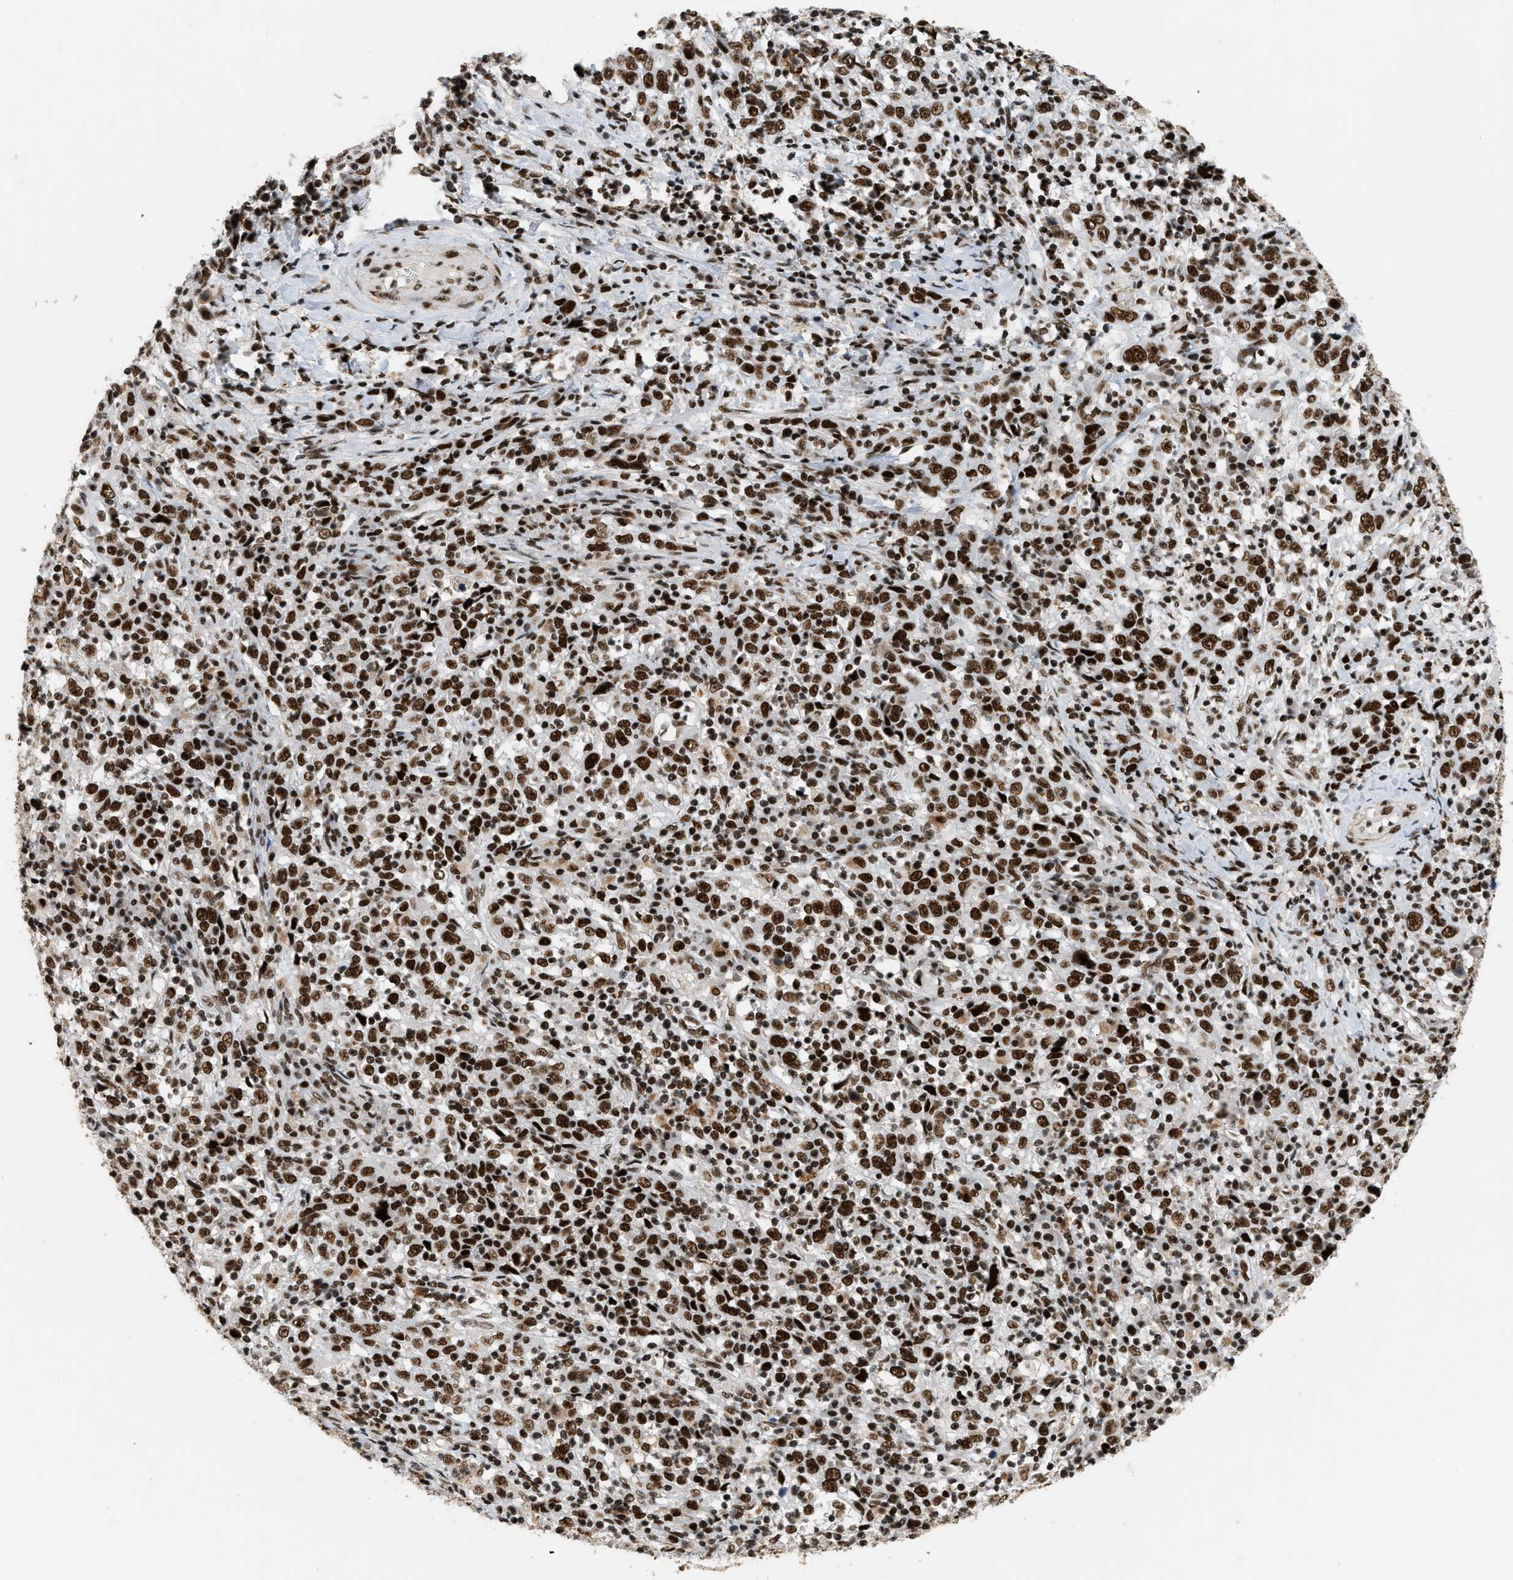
{"staining": {"intensity": "strong", "quantity": ">75%", "location": "nuclear"}, "tissue": "cervical cancer", "cell_type": "Tumor cells", "image_type": "cancer", "snomed": [{"axis": "morphology", "description": "Squamous cell carcinoma, NOS"}, {"axis": "topography", "description": "Cervix"}], "caption": "A brown stain labels strong nuclear expression of a protein in cervical squamous cell carcinoma tumor cells.", "gene": "SMARCB1", "patient": {"sex": "female", "age": 46}}